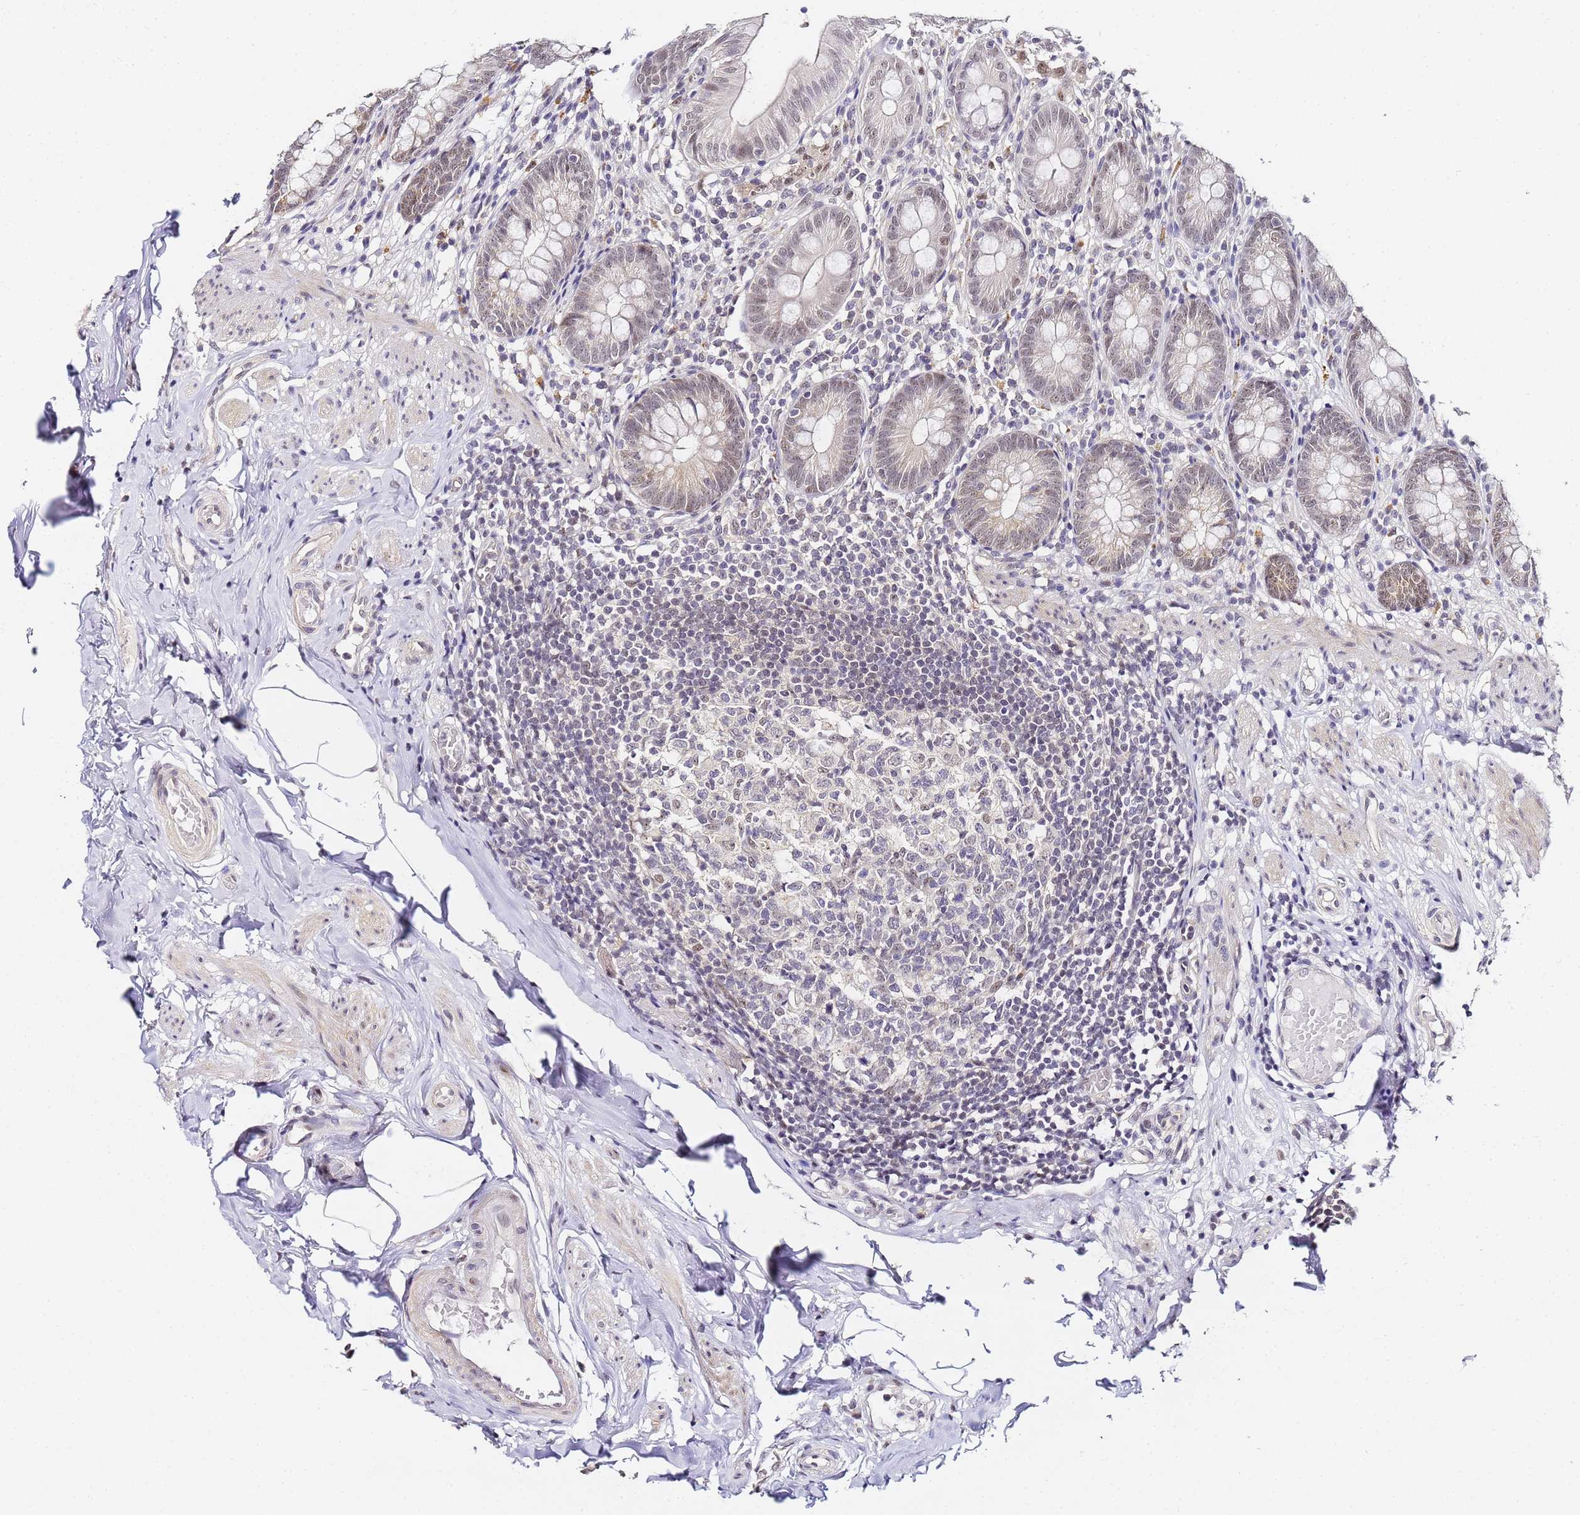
{"staining": {"intensity": "weak", "quantity": "25%-75%", "location": "nuclear"}, "tissue": "appendix", "cell_type": "Glandular cells", "image_type": "normal", "snomed": [{"axis": "morphology", "description": "Normal tissue, NOS"}, {"axis": "topography", "description": "Appendix"}], "caption": "Immunohistochemistry (IHC) micrograph of unremarkable appendix stained for a protein (brown), which reveals low levels of weak nuclear staining in approximately 25%-75% of glandular cells.", "gene": "LSM3", "patient": {"sex": "male", "age": 55}}